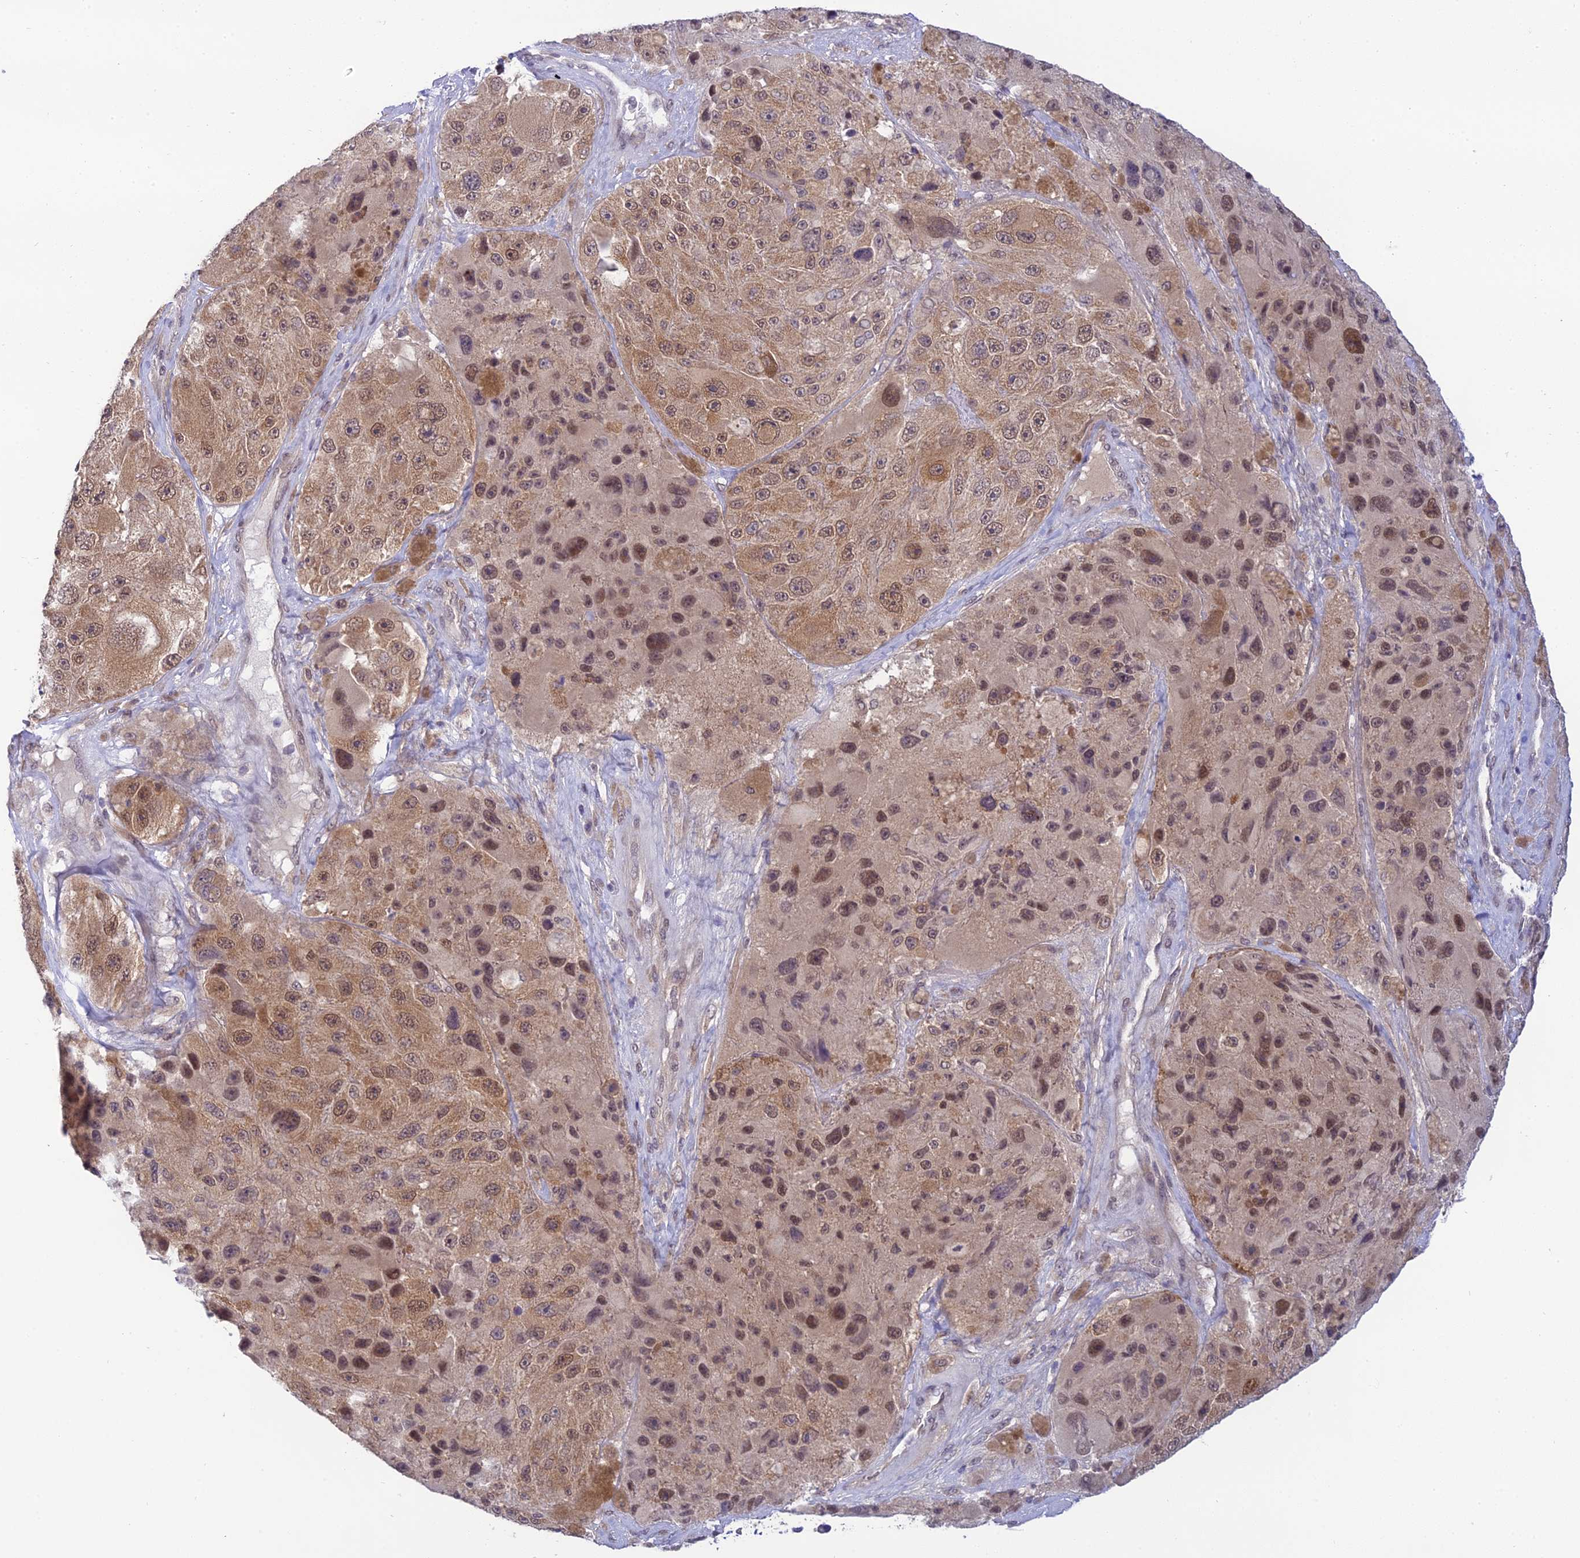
{"staining": {"intensity": "moderate", "quantity": ">75%", "location": "cytoplasmic/membranous,nuclear"}, "tissue": "melanoma", "cell_type": "Tumor cells", "image_type": "cancer", "snomed": [{"axis": "morphology", "description": "Malignant melanoma, Metastatic site"}, {"axis": "topography", "description": "Lymph node"}], "caption": "A micrograph of melanoma stained for a protein reveals moderate cytoplasmic/membranous and nuclear brown staining in tumor cells.", "gene": "SKIC8", "patient": {"sex": "male", "age": 62}}